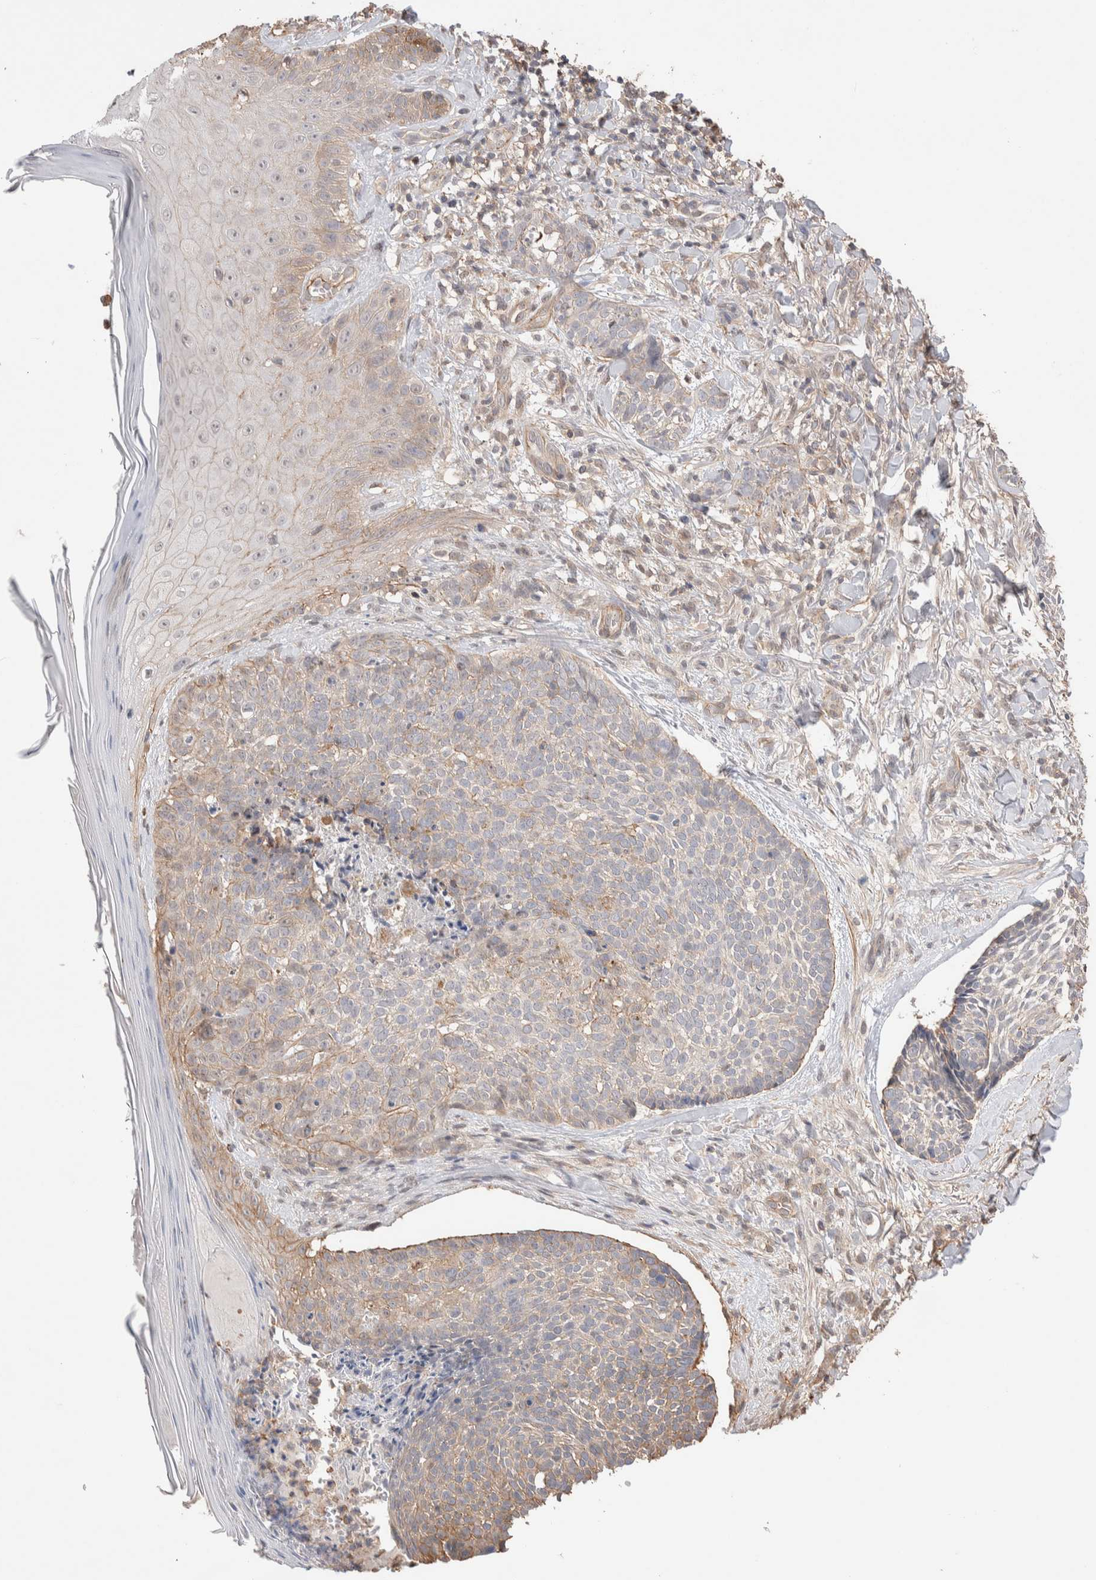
{"staining": {"intensity": "weak", "quantity": "<25%", "location": "cytoplasmic/membranous"}, "tissue": "skin cancer", "cell_type": "Tumor cells", "image_type": "cancer", "snomed": [{"axis": "morphology", "description": "Normal tissue, NOS"}, {"axis": "morphology", "description": "Basal cell carcinoma"}, {"axis": "topography", "description": "Skin"}], "caption": "A histopathology image of human skin basal cell carcinoma is negative for staining in tumor cells. Brightfield microscopy of immunohistochemistry stained with DAB (brown) and hematoxylin (blue), captured at high magnification.", "gene": "ZNF704", "patient": {"sex": "male", "age": 67}}